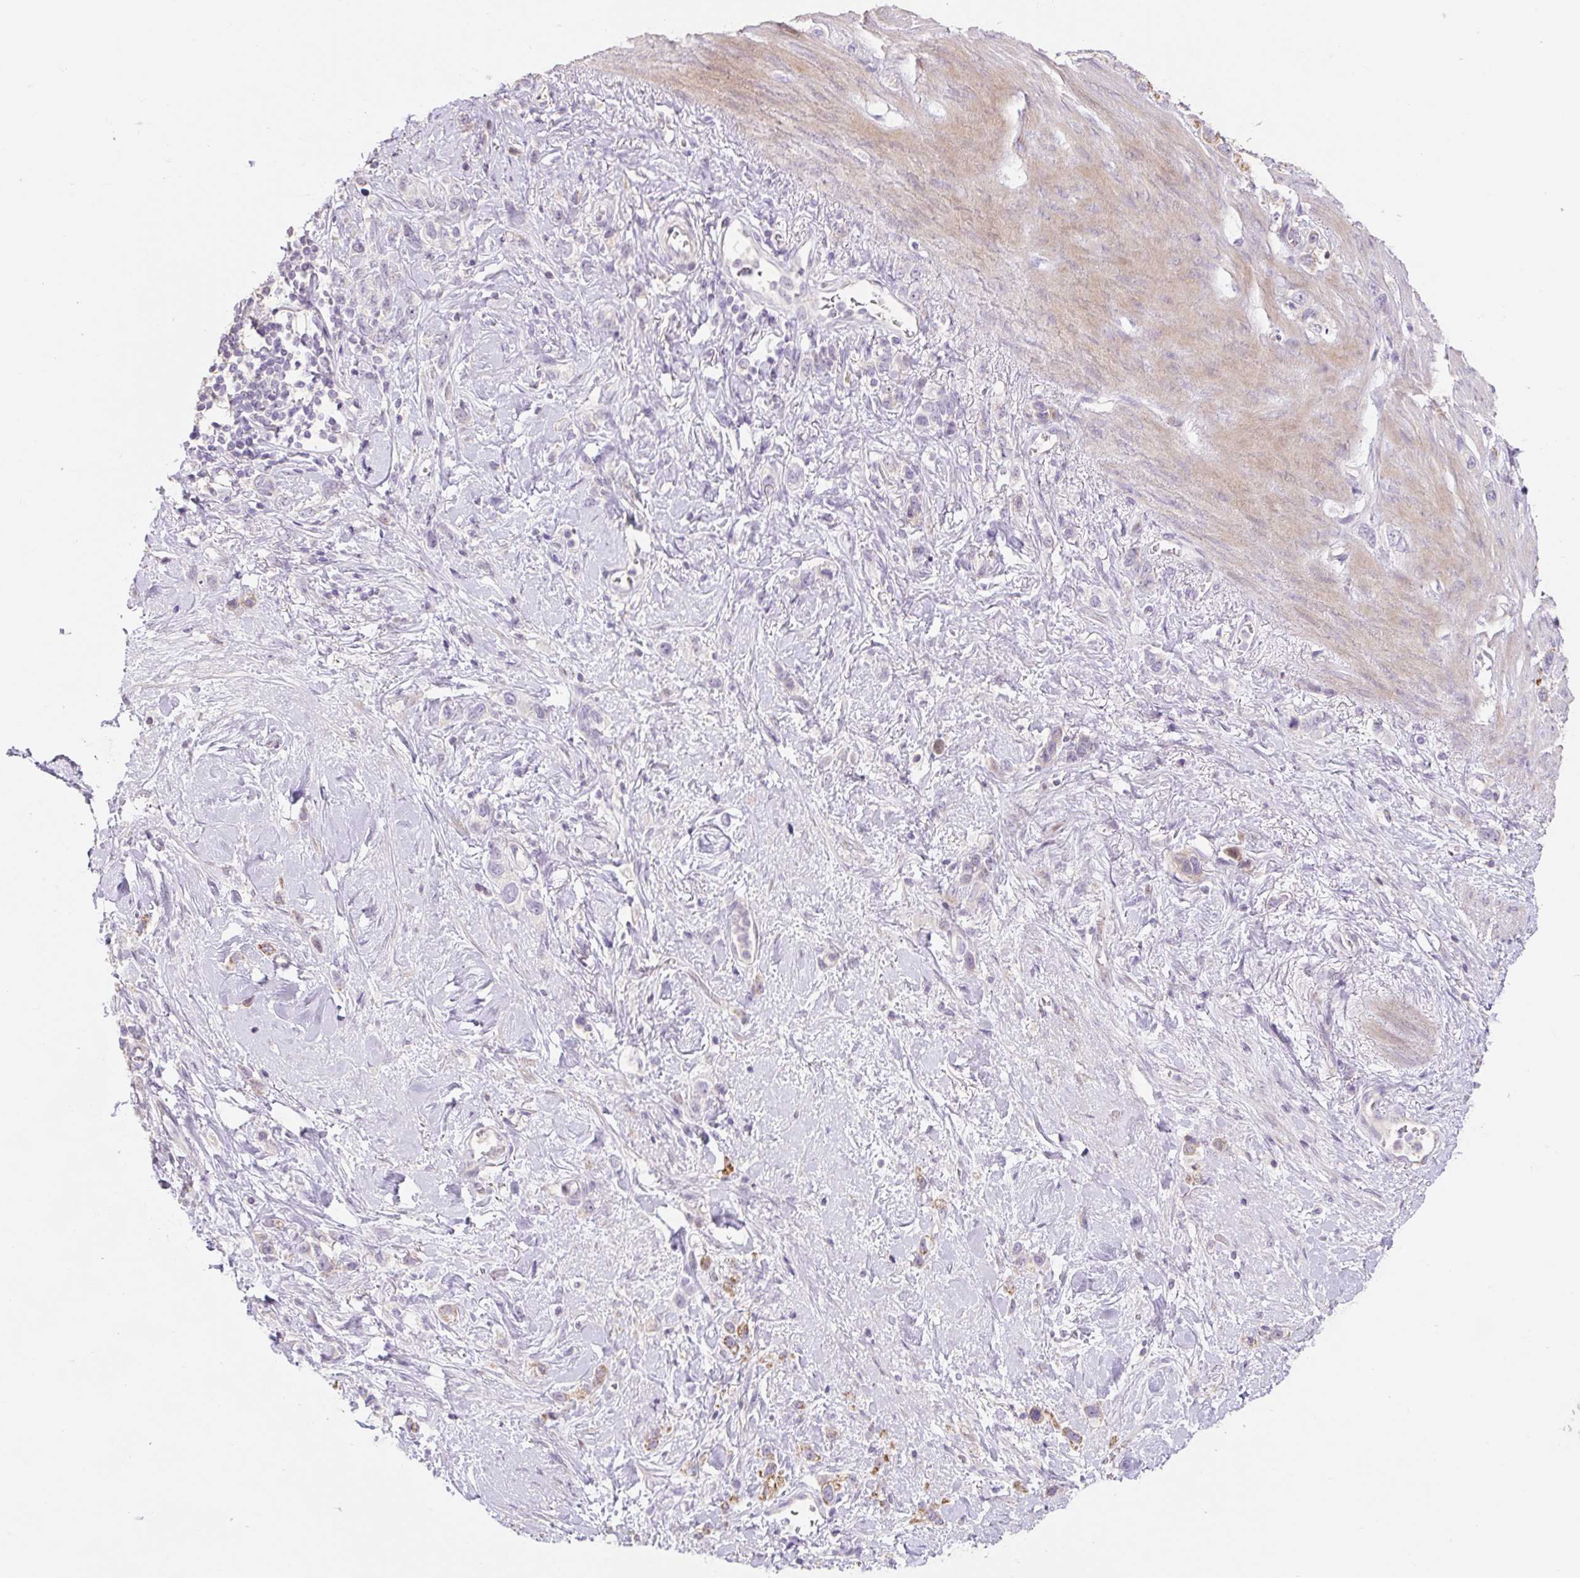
{"staining": {"intensity": "negative", "quantity": "none", "location": "none"}, "tissue": "stomach cancer", "cell_type": "Tumor cells", "image_type": "cancer", "snomed": [{"axis": "morphology", "description": "Adenocarcinoma, NOS"}, {"axis": "topography", "description": "Stomach"}], "caption": "This is an immunohistochemistry micrograph of stomach adenocarcinoma. There is no expression in tumor cells.", "gene": "ZNF552", "patient": {"sex": "female", "age": 65}}